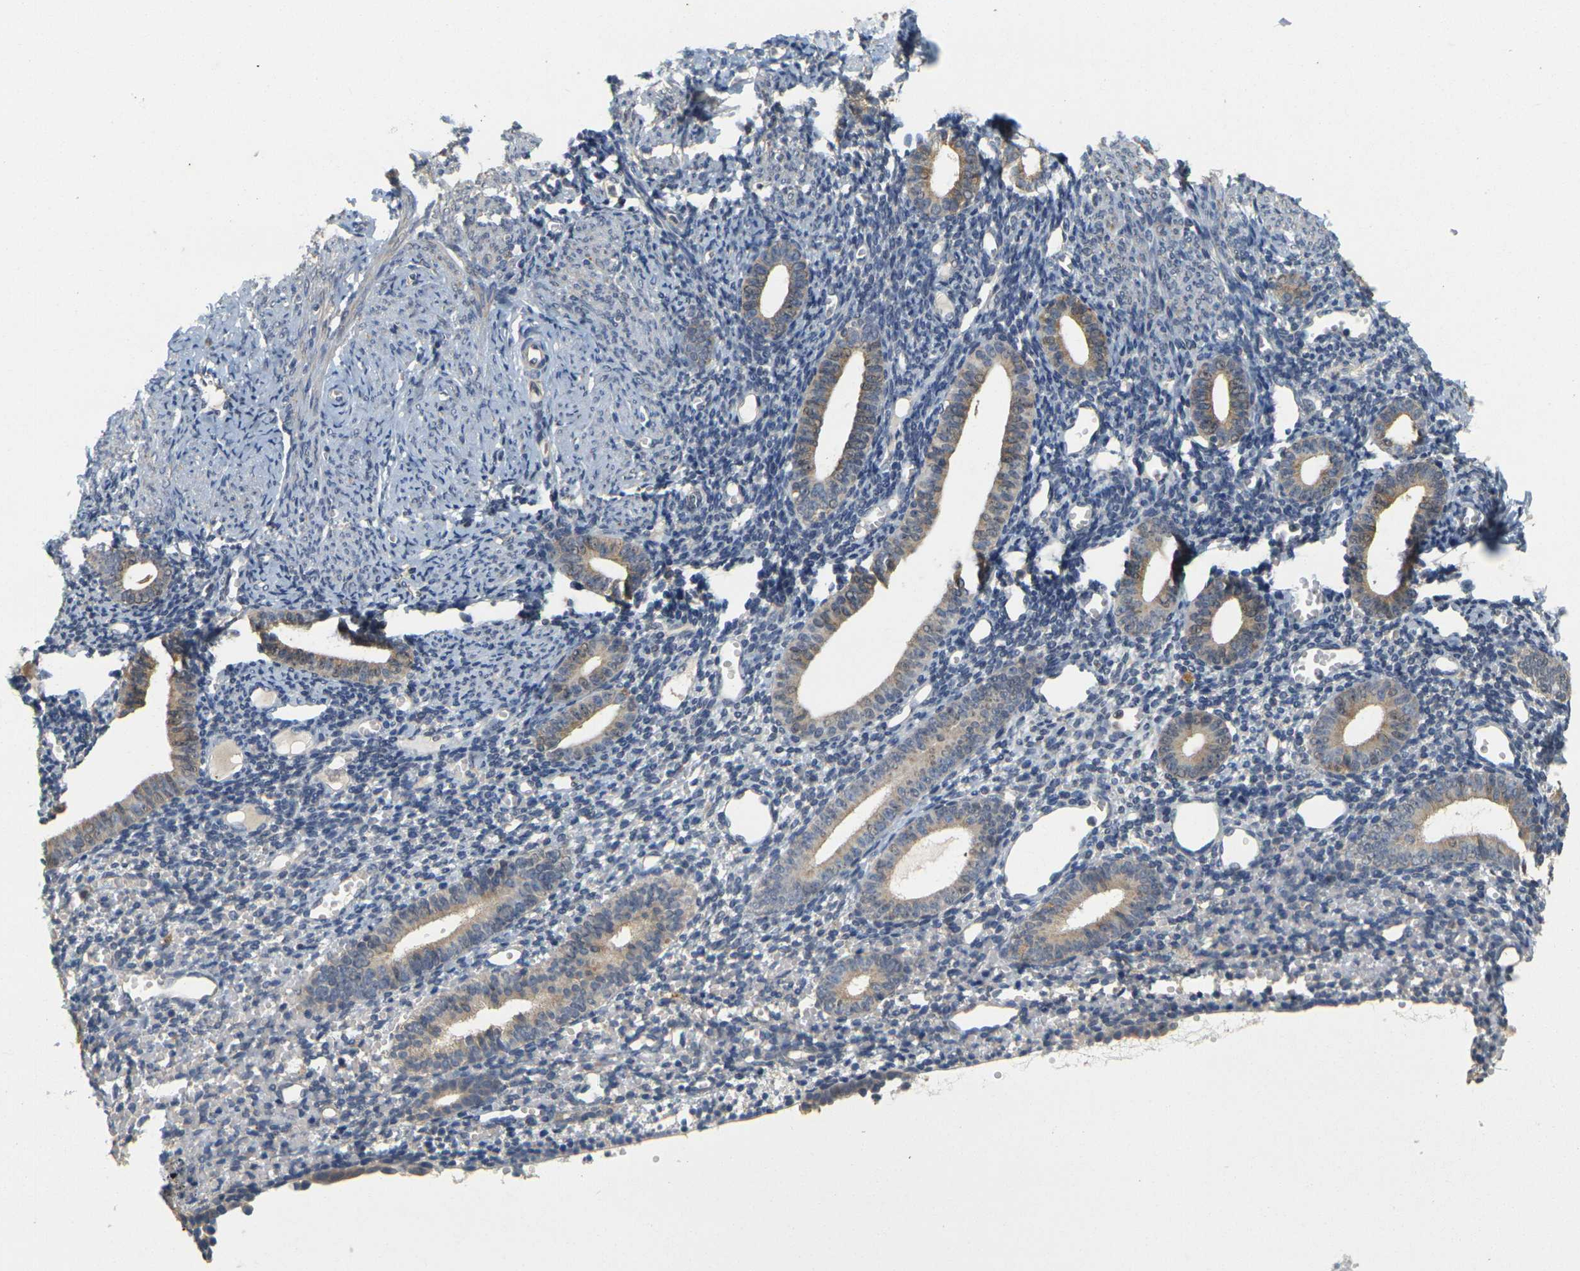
{"staining": {"intensity": "weak", "quantity": "<25%", "location": "cytoplasmic/membranous"}, "tissue": "endometrium", "cell_type": "Cells in endometrial stroma", "image_type": "normal", "snomed": [{"axis": "morphology", "description": "Normal tissue, NOS"}, {"axis": "topography", "description": "Endometrium"}], "caption": "IHC of unremarkable human endometrium displays no positivity in cells in endometrial stroma. (DAB IHC, high magnification).", "gene": "GDAP1", "patient": {"sex": "female", "age": 50}}